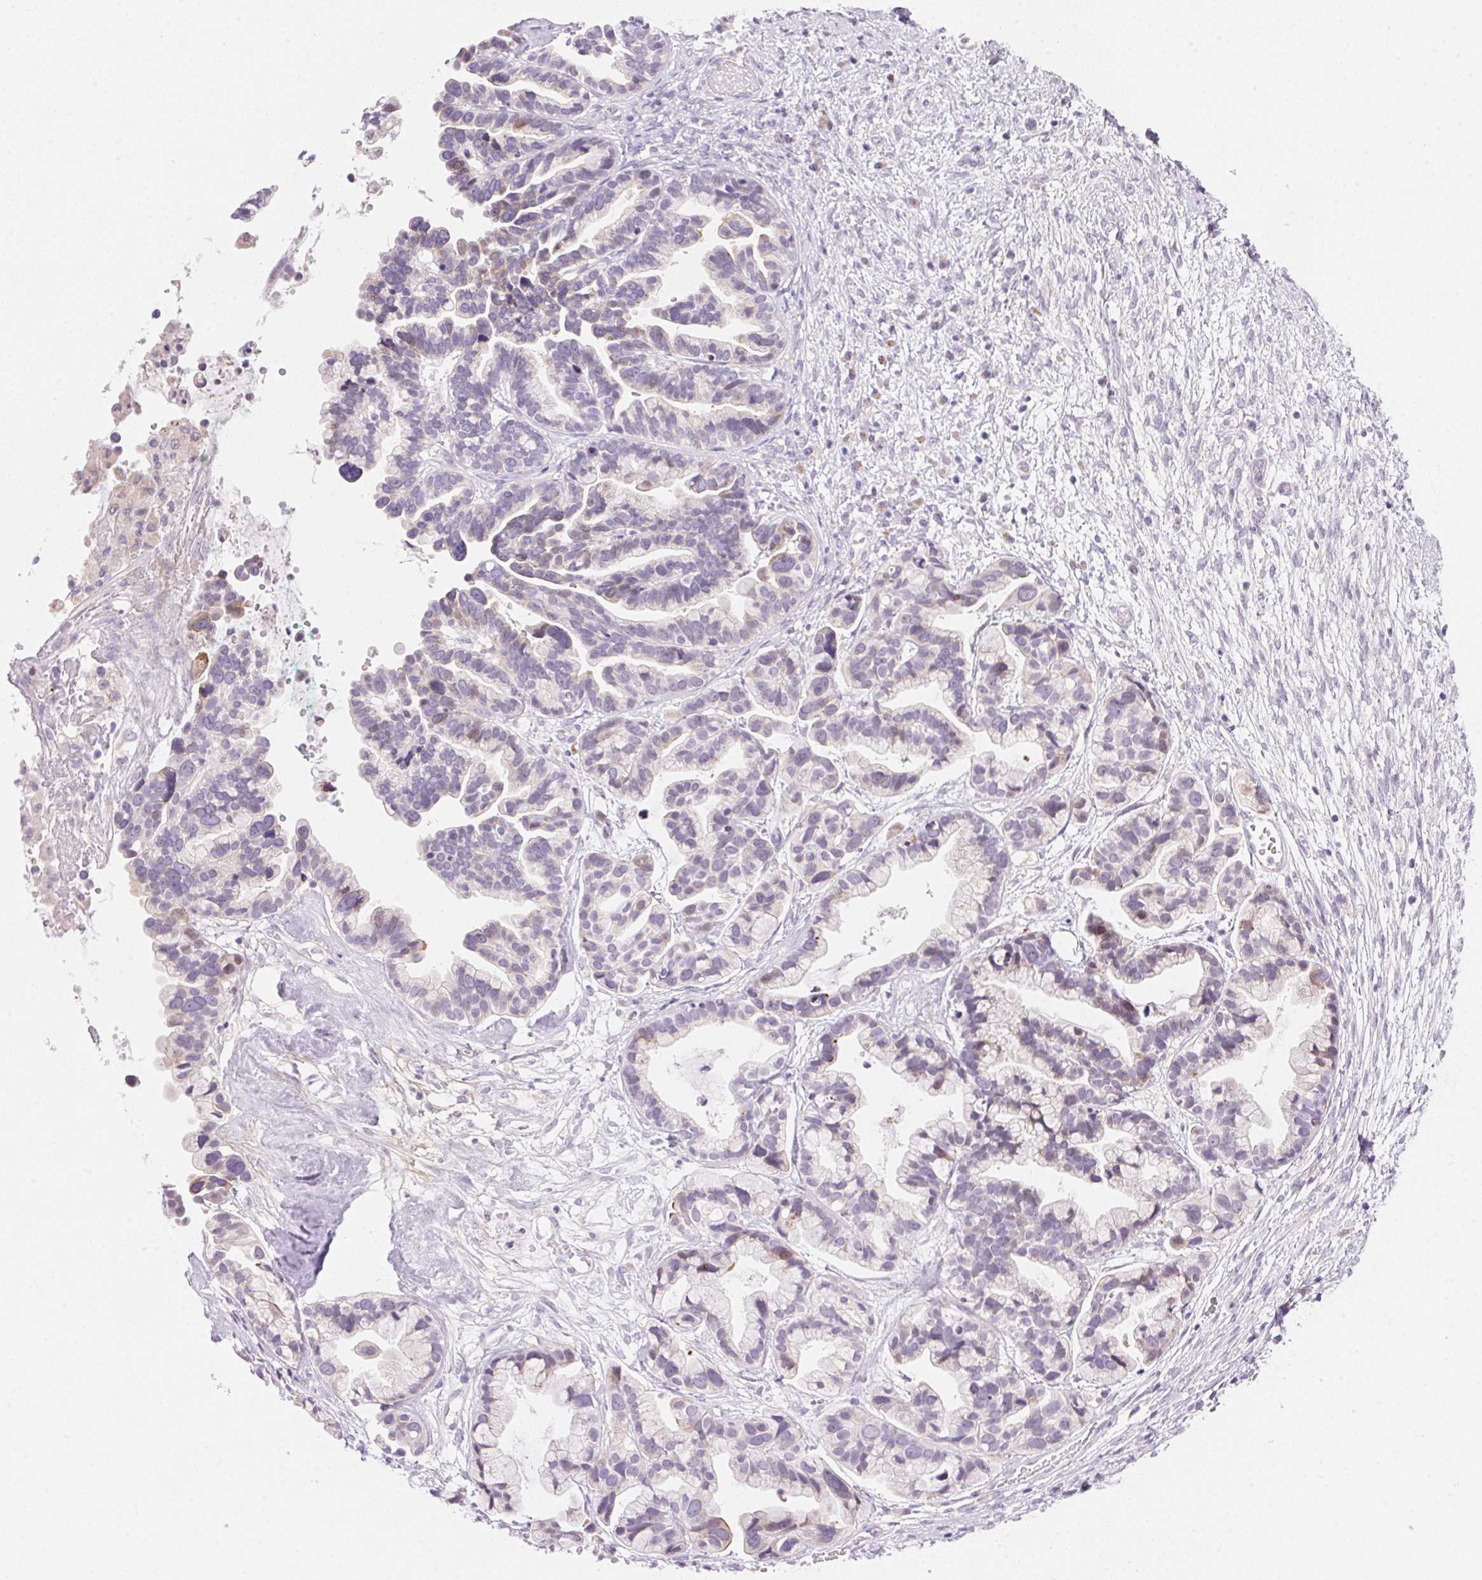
{"staining": {"intensity": "weak", "quantity": "<25%", "location": "cytoplasmic/membranous"}, "tissue": "ovarian cancer", "cell_type": "Tumor cells", "image_type": "cancer", "snomed": [{"axis": "morphology", "description": "Cystadenocarcinoma, serous, NOS"}, {"axis": "topography", "description": "Ovary"}], "caption": "DAB (3,3'-diaminobenzidine) immunohistochemical staining of human ovarian cancer (serous cystadenocarcinoma) reveals no significant positivity in tumor cells. (DAB (3,3'-diaminobenzidine) immunohistochemistry (IHC) visualized using brightfield microscopy, high magnification).", "gene": "TEKT1", "patient": {"sex": "female", "age": 56}}